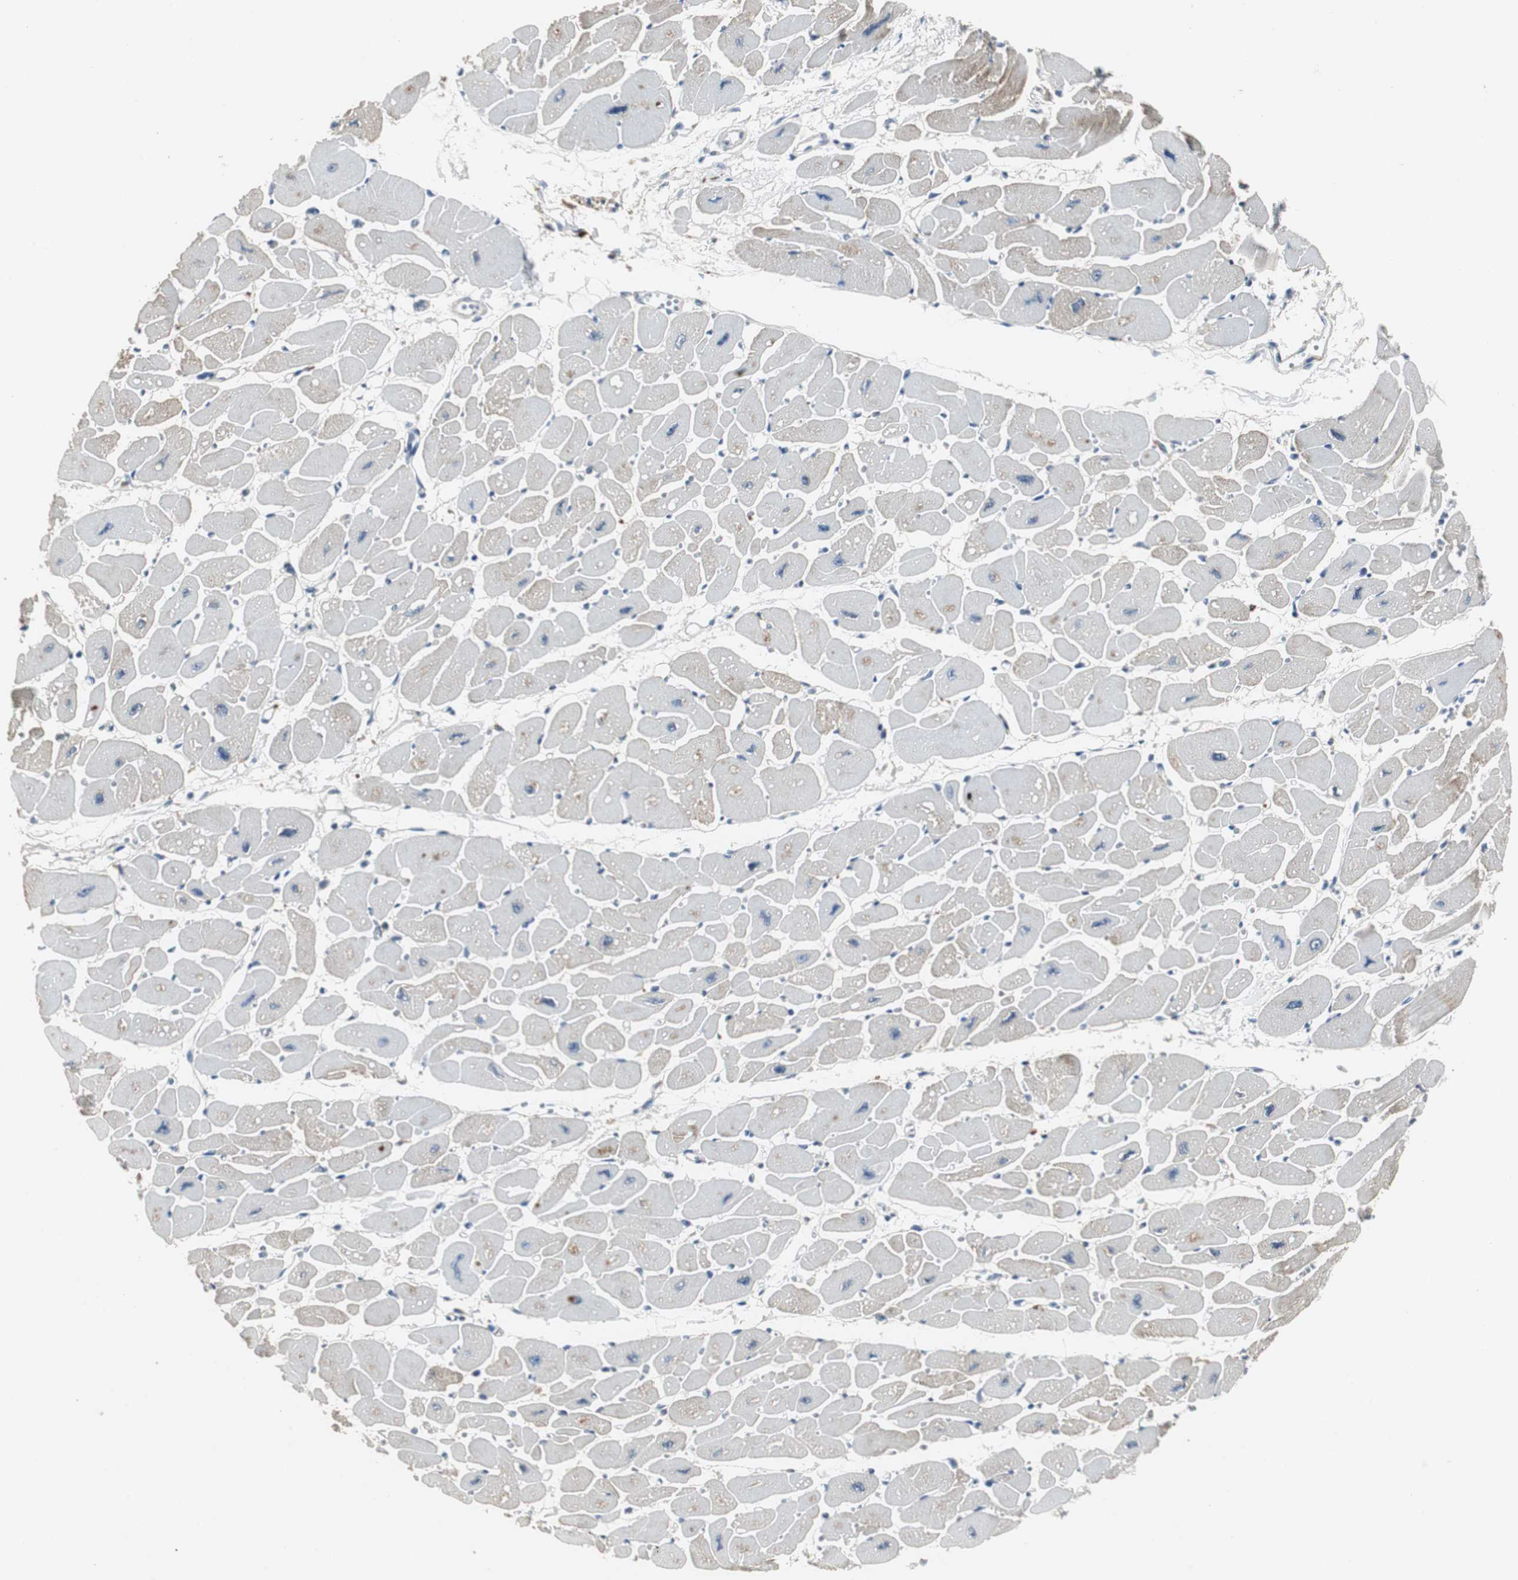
{"staining": {"intensity": "weak", "quantity": "<25%", "location": "cytoplasmic/membranous"}, "tissue": "heart muscle", "cell_type": "Cardiomyocytes", "image_type": "normal", "snomed": [{"axis": "morphology", "description": "Normal tissue, NOS"}, {"axis": "topography", "description": "Heart"}], "caption": "Immunohistochemical staining of unremarkable heart muscle demonstrates no significant positivity in cardiomyocytes.", "gene": "PTPRN2", "patient": {"sex": "female", "age": 54}}